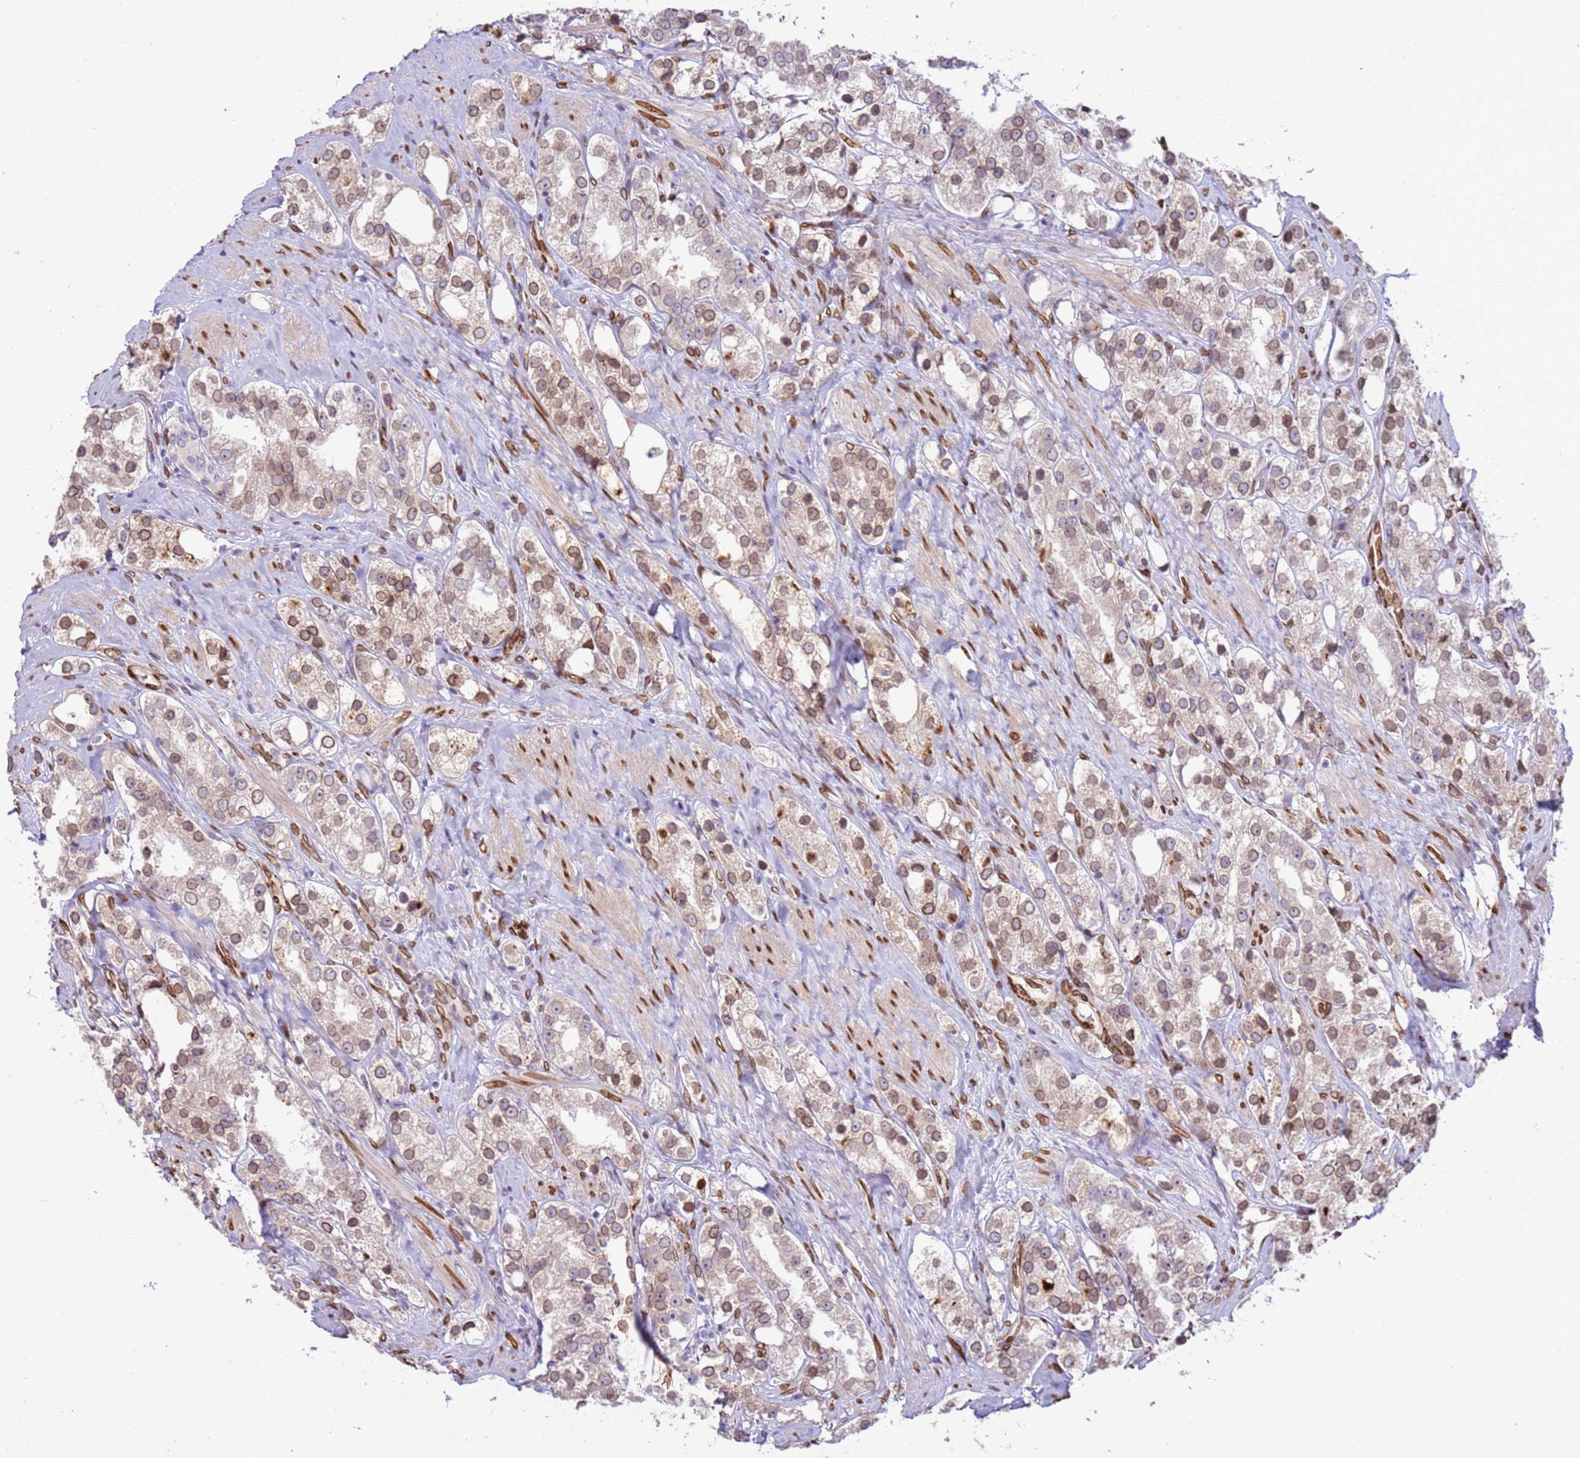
{"staining": {"intensity": "weak", "quantity": "25%-75%", "location": "cytoplasmic/membranous,nuclear"}, "tissue": "prostate cancer", "cell_type": "Tumor cells", "image_type": "cancer", "snomed": [{"axis": "morphology", "description": "Adenocarcinoma, NOS"}, {"axis": "topography", "description": "Prostate"}], "caption": "Brown immunohistochemical staining in prostate cancer (adenocarcinoma) displays weak cytoplasmic/membranous and nuclear expression in approximately 25%-75% of tumor cells. (IHC, brightfield microscopy, high magnification).", "gene": "TMEM47", "patient": {"sex": "male", "age": 79}}